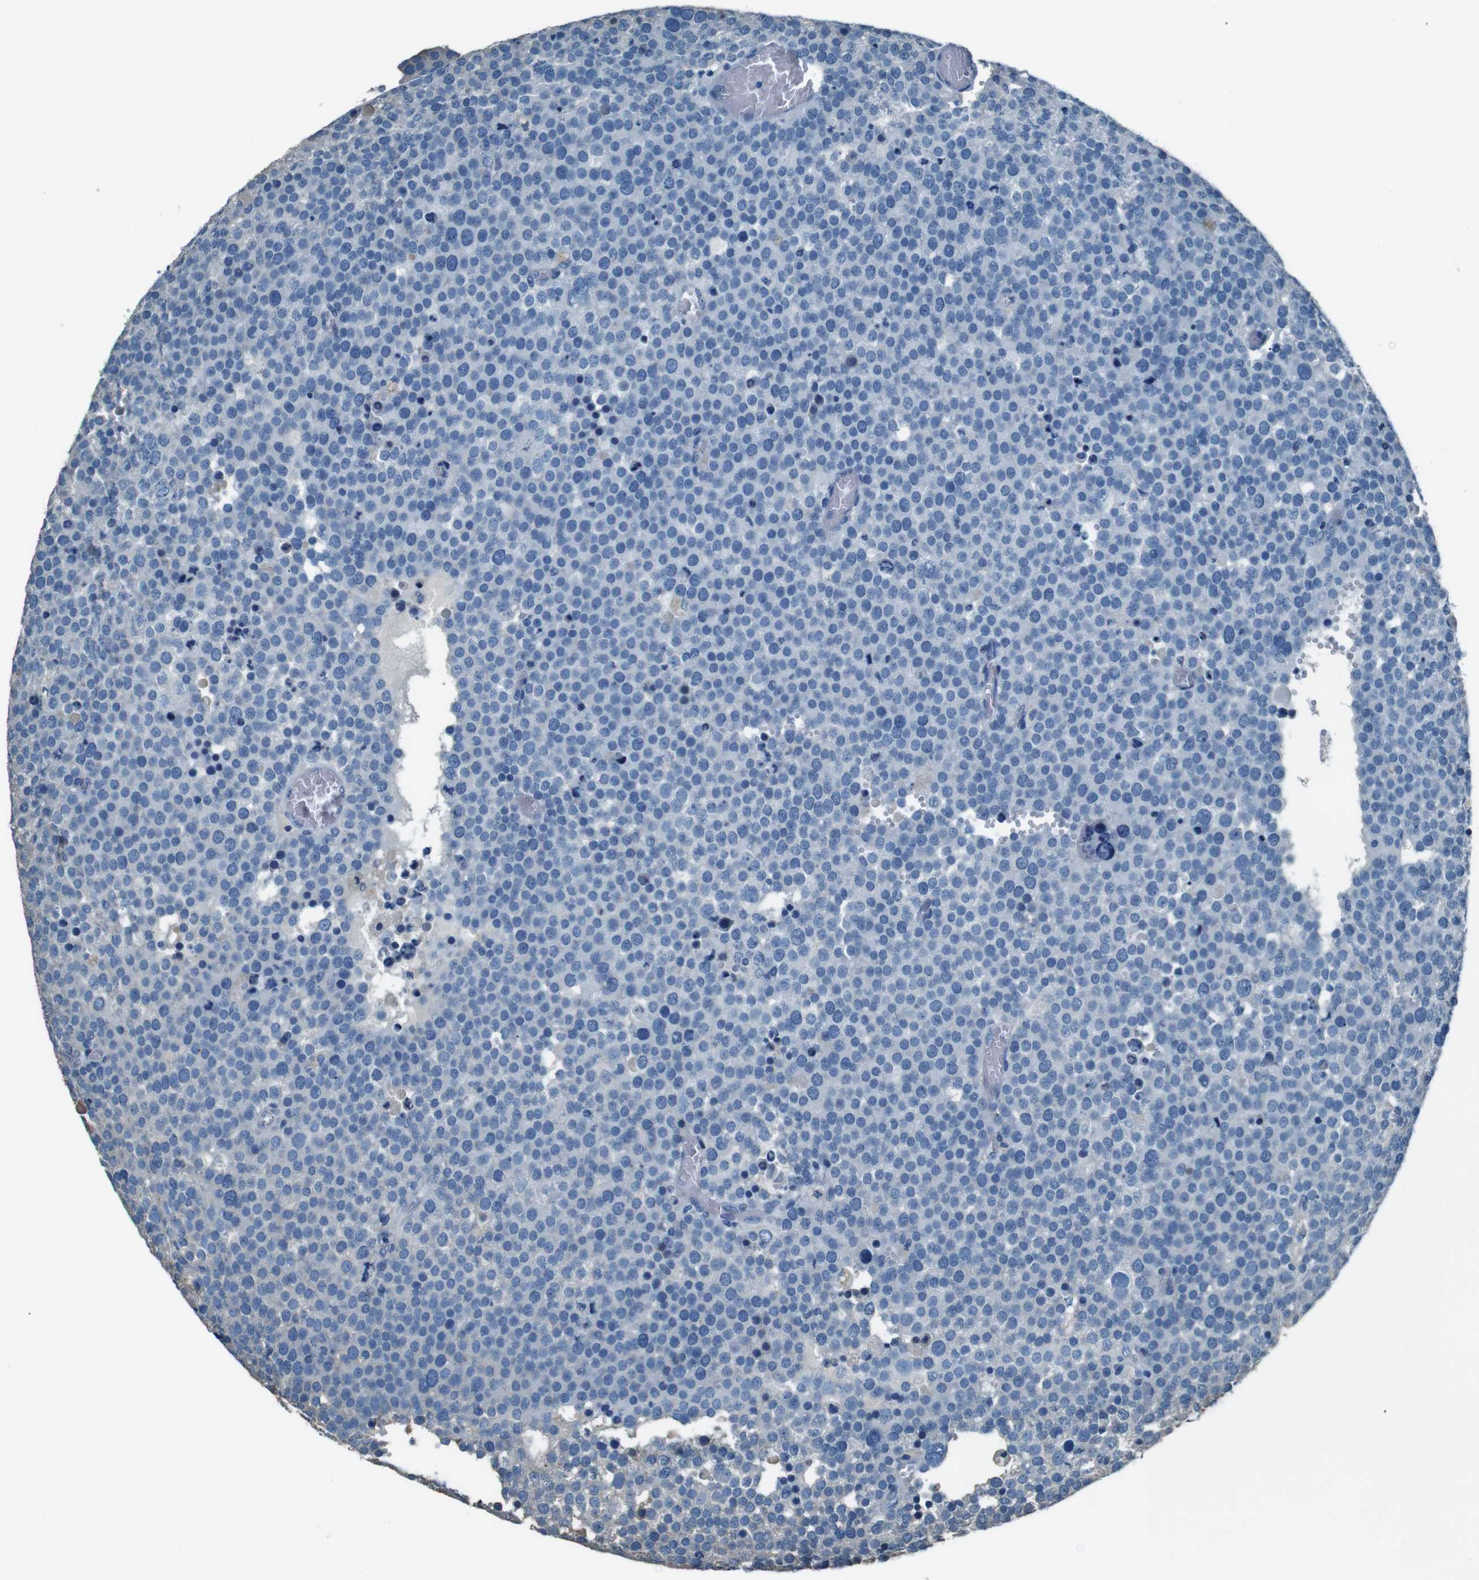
{"staining": {"intensity": "negative", "quantity": "none", "location": "none"}, "tissue": "testis cancer", "cell_type": "Tumor cells", "image_type": "cancer", "snomed": [{"axis": "morphology", "description": "Normal tissue, NOS"}, {"axis": "morphology", "description": "Seminoma, NOS"}, {"axis": "topography", "description": "Testis"}], "caption": "Protein analysis of testis cancer exhibits no significant expression in tumor cells.", "gene": "LEP", "patient": {"sex": "male", "age": 71}}